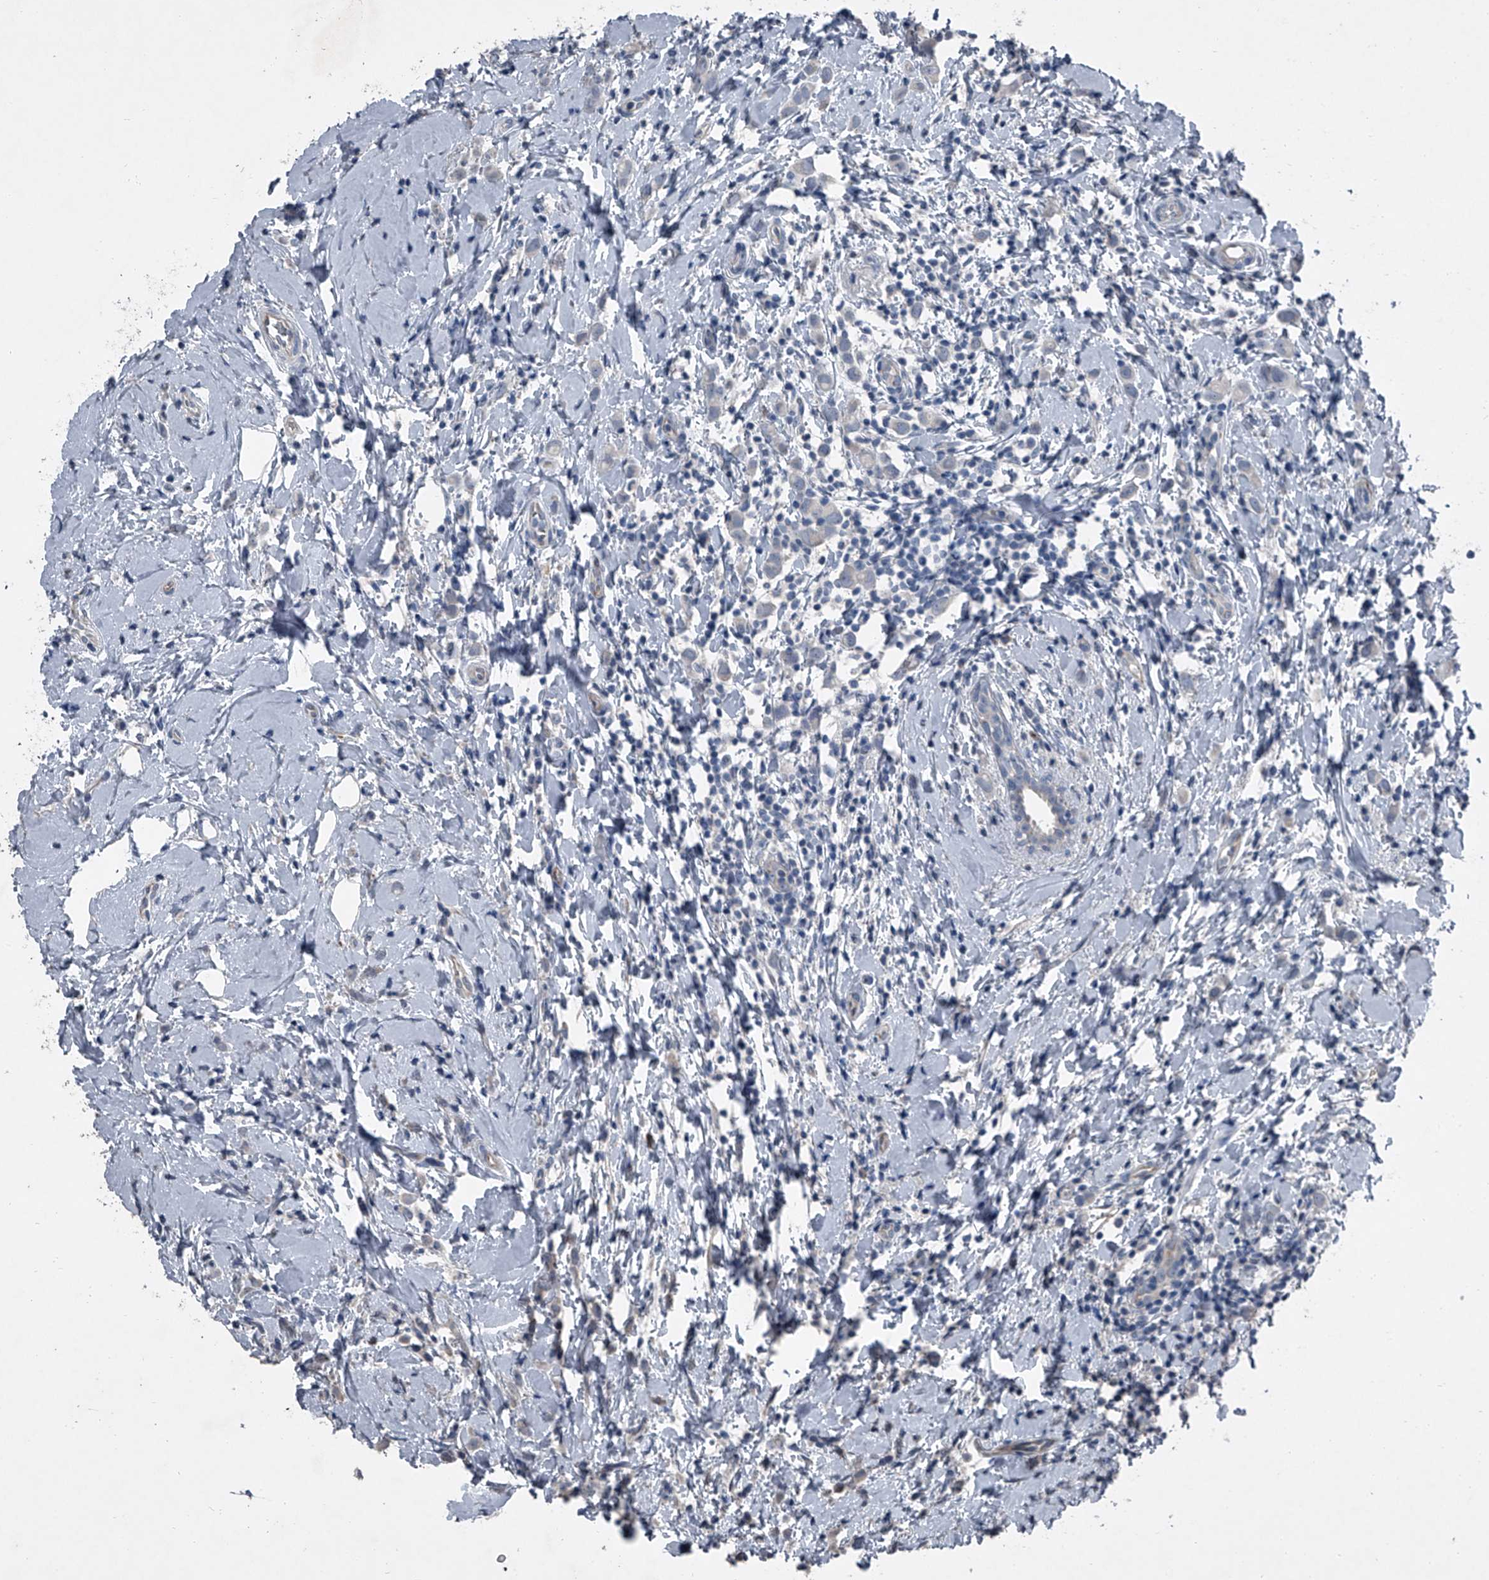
{"staining": {"intensity": "negative", "quantity": "none", "location": "none"}, "tissue": "breast cancer", "cell_type": "Tumor cells", "image_type": "cancer", "snomed": [{"axis": "morphology", "description": "Lobular carcinoma"}, {"axis": "topography", "description": "Breast"}], "caption": "Breast cancer (lobular carcinoma) stained for a protein using immunohistochemistry displays no expression tumor cells.", "gene": "HEPHL1", "patient": {"sex": "female", "age": 47}}